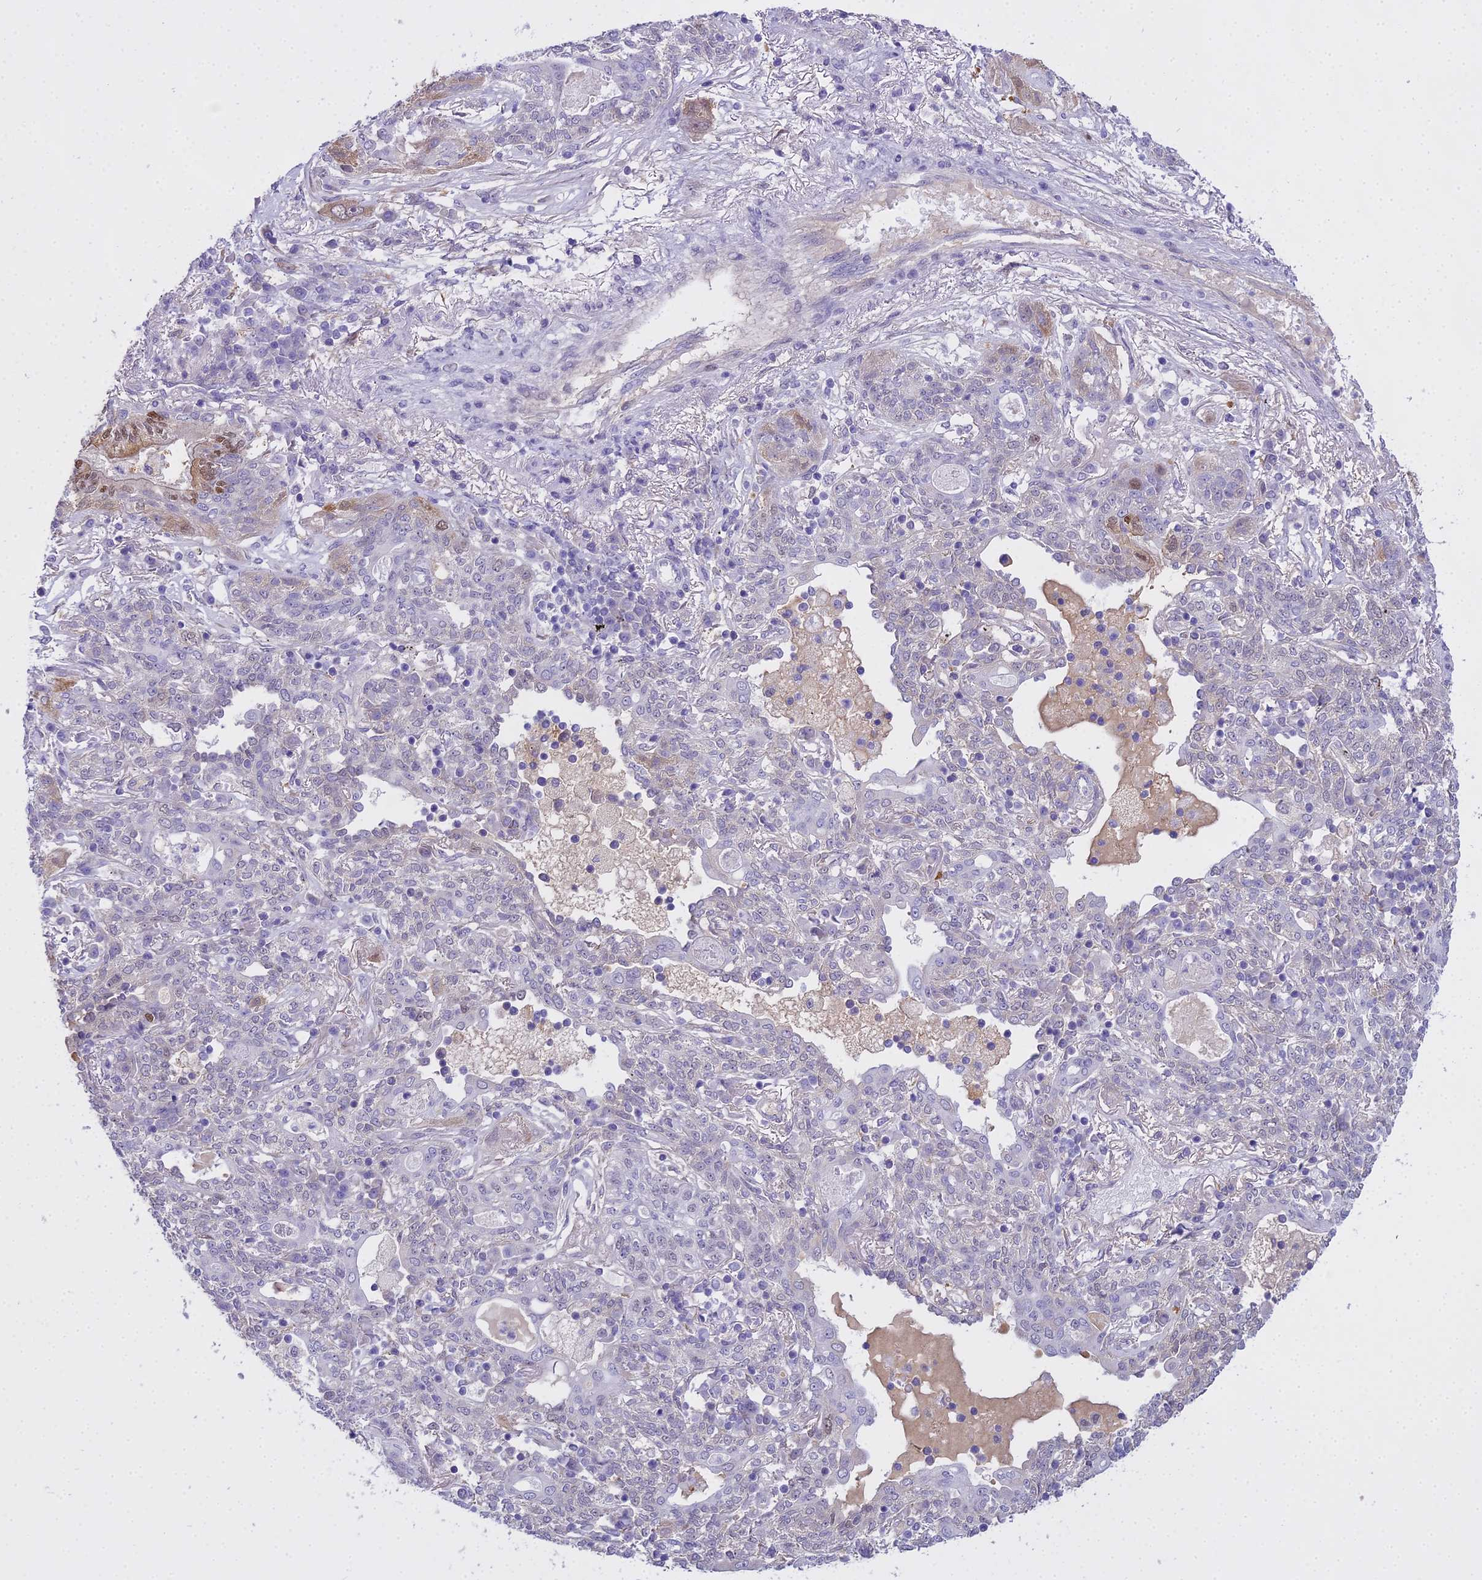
{"staining": {"intensity": "negative", "quantity": "none", "location": "none"}, "tissue": "lung cancer", "cell_type": "Tumor cells", "image_type": "cancer", "snomed": [{"axis": "morphology", "description": "Squamous cell carcinoma, NOS"}, {"axis": "topography", "description": "Lung"}], "caption": "IHC of human lung cancer exhibits no staining in tumor cells.", "gene": "MAT2A", "patient": {"sex": "female", "age": 70}}